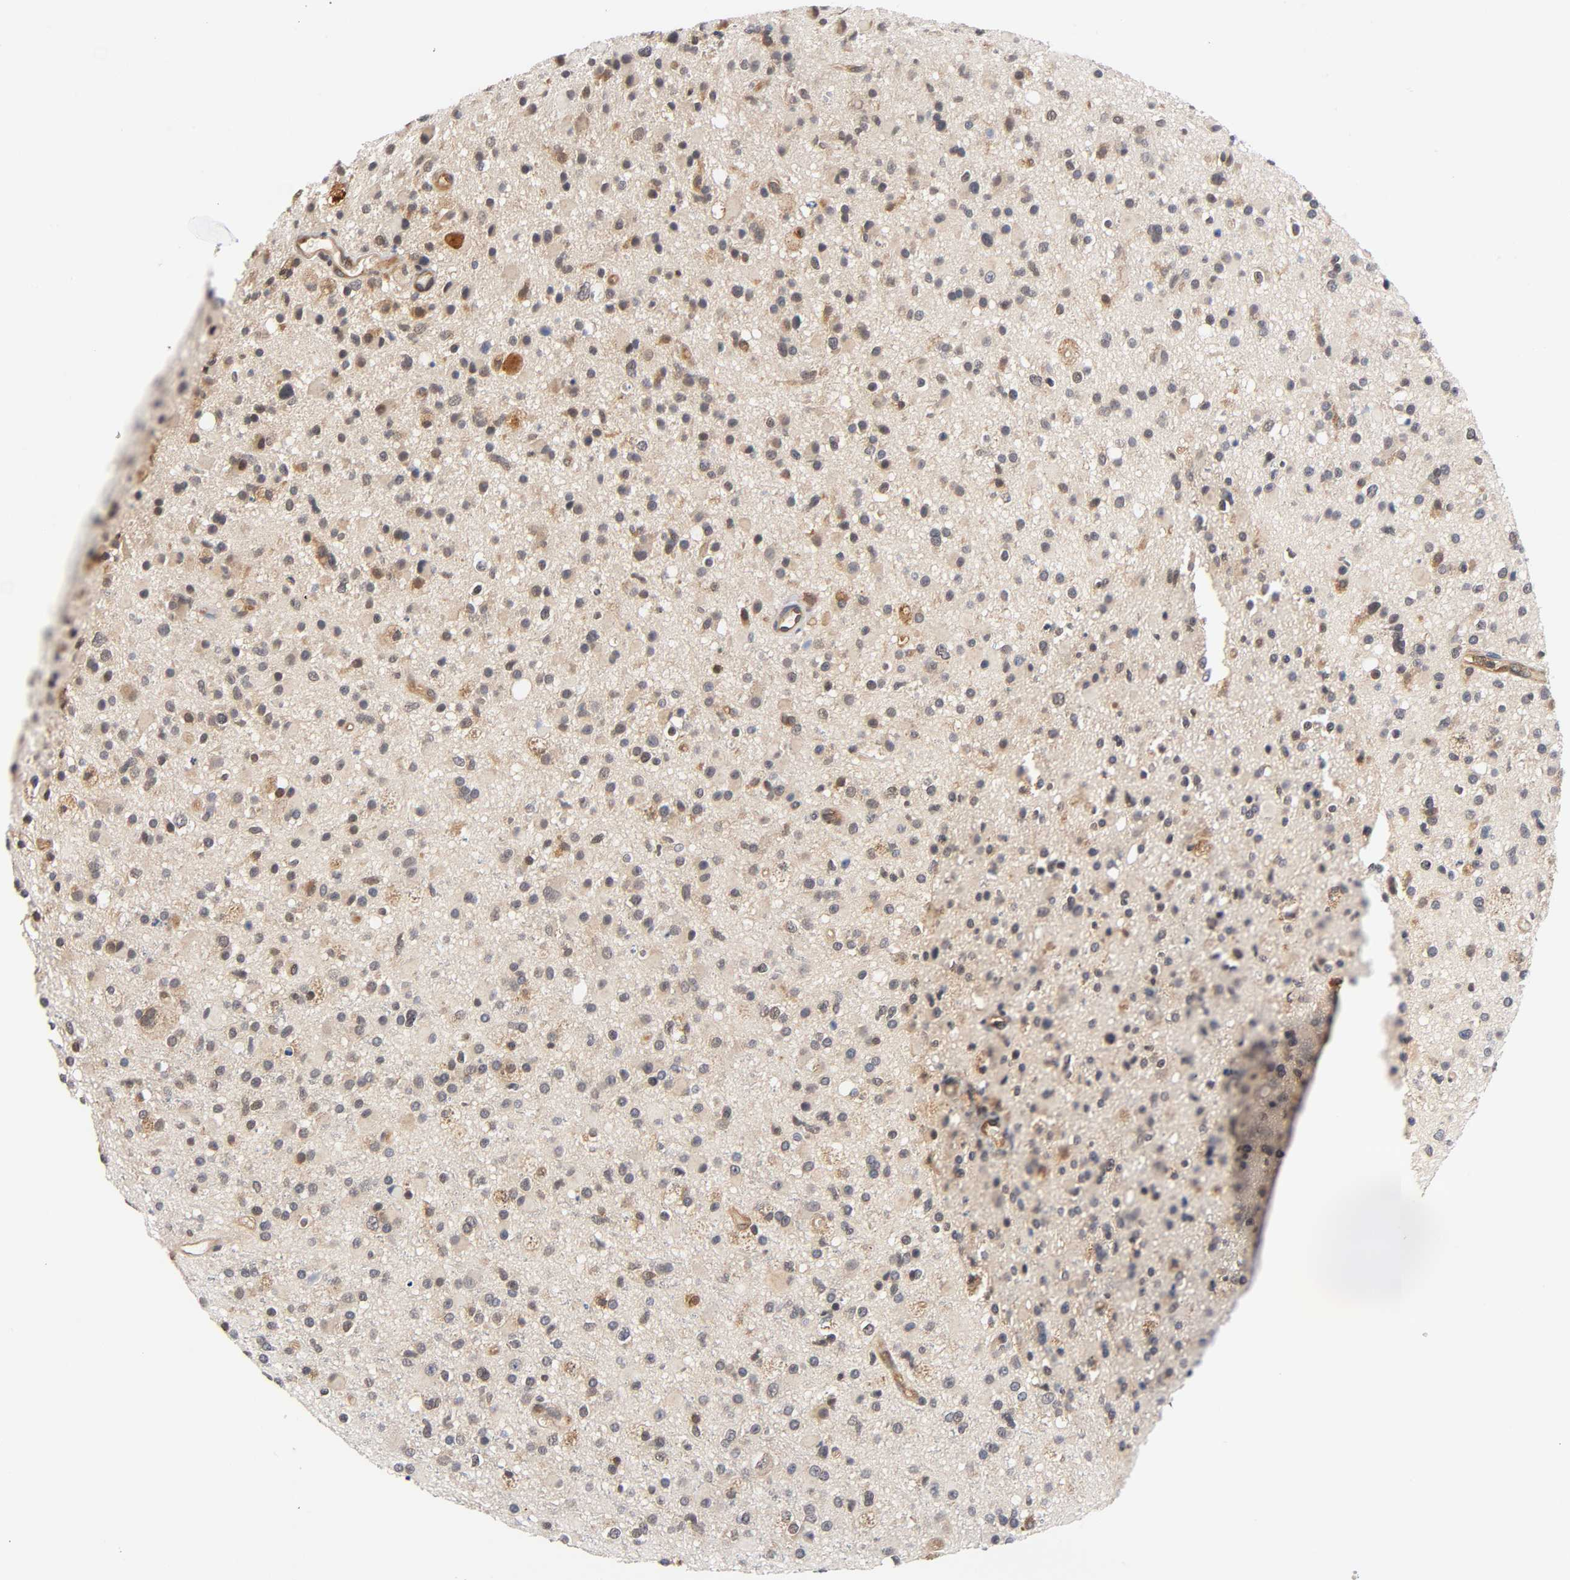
{"staining": {"intensity": "moderate", "quantity": "25%-75%", "location": "cytoplasmic/membranous"}, "tissue": "glioma", "cell_type": "Tumor cells", "image_type": "cancer", "snomed": [{"axis": "morphology", "description": "Glioma, malignant, High grade"}, {"axis": "topography", "description": "Brain"}], "caption": "Immunohistochemical staining of human glioma displays moderate cytoplasmic/membranous protein positivity in approximately 25%-75% of tumor cells. (DAB = brown stain, brightfield microscopy at high magnification).", "gene": "PRKAB1", "patient": {"sex": "male", "age": 33}}